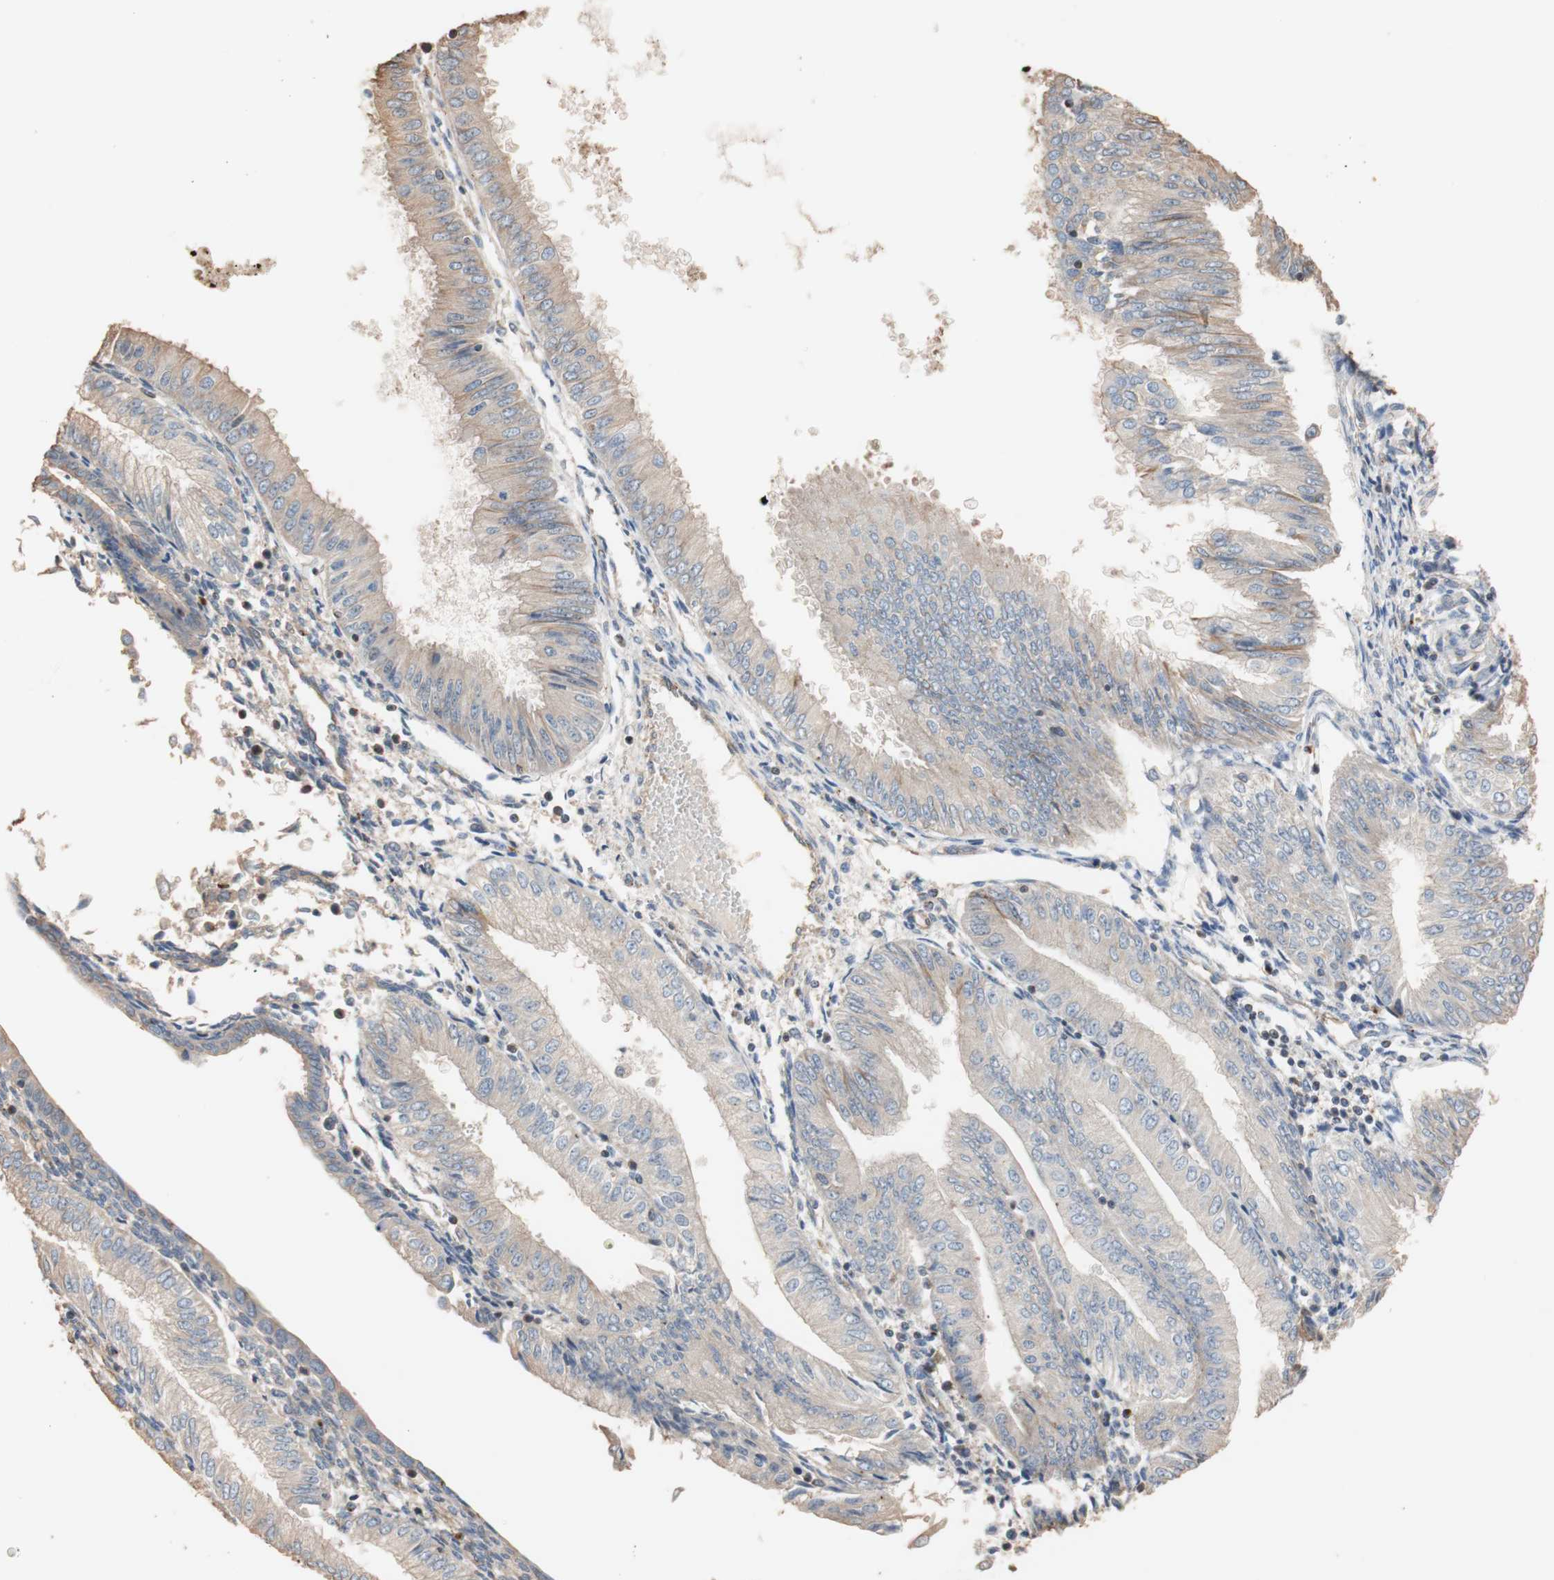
{"staining": {"intensity": "negative", "quantity": "none", "location": "none"}, "tissue": "endometrial cancer", "cell_type": "Tumor cells", "image_type": "cancer", "snomed": [{"axis": "morphology", "description": "Adenocarcinoma, NOS"}, {"axis": "topography", "description": "Endometrium"}], "caption": "Tumor cells are negative for protein expression in human endometrial adenocarcinoma.", "gene": "TUBB", "patient": {"sex": "female", "age": 53}}